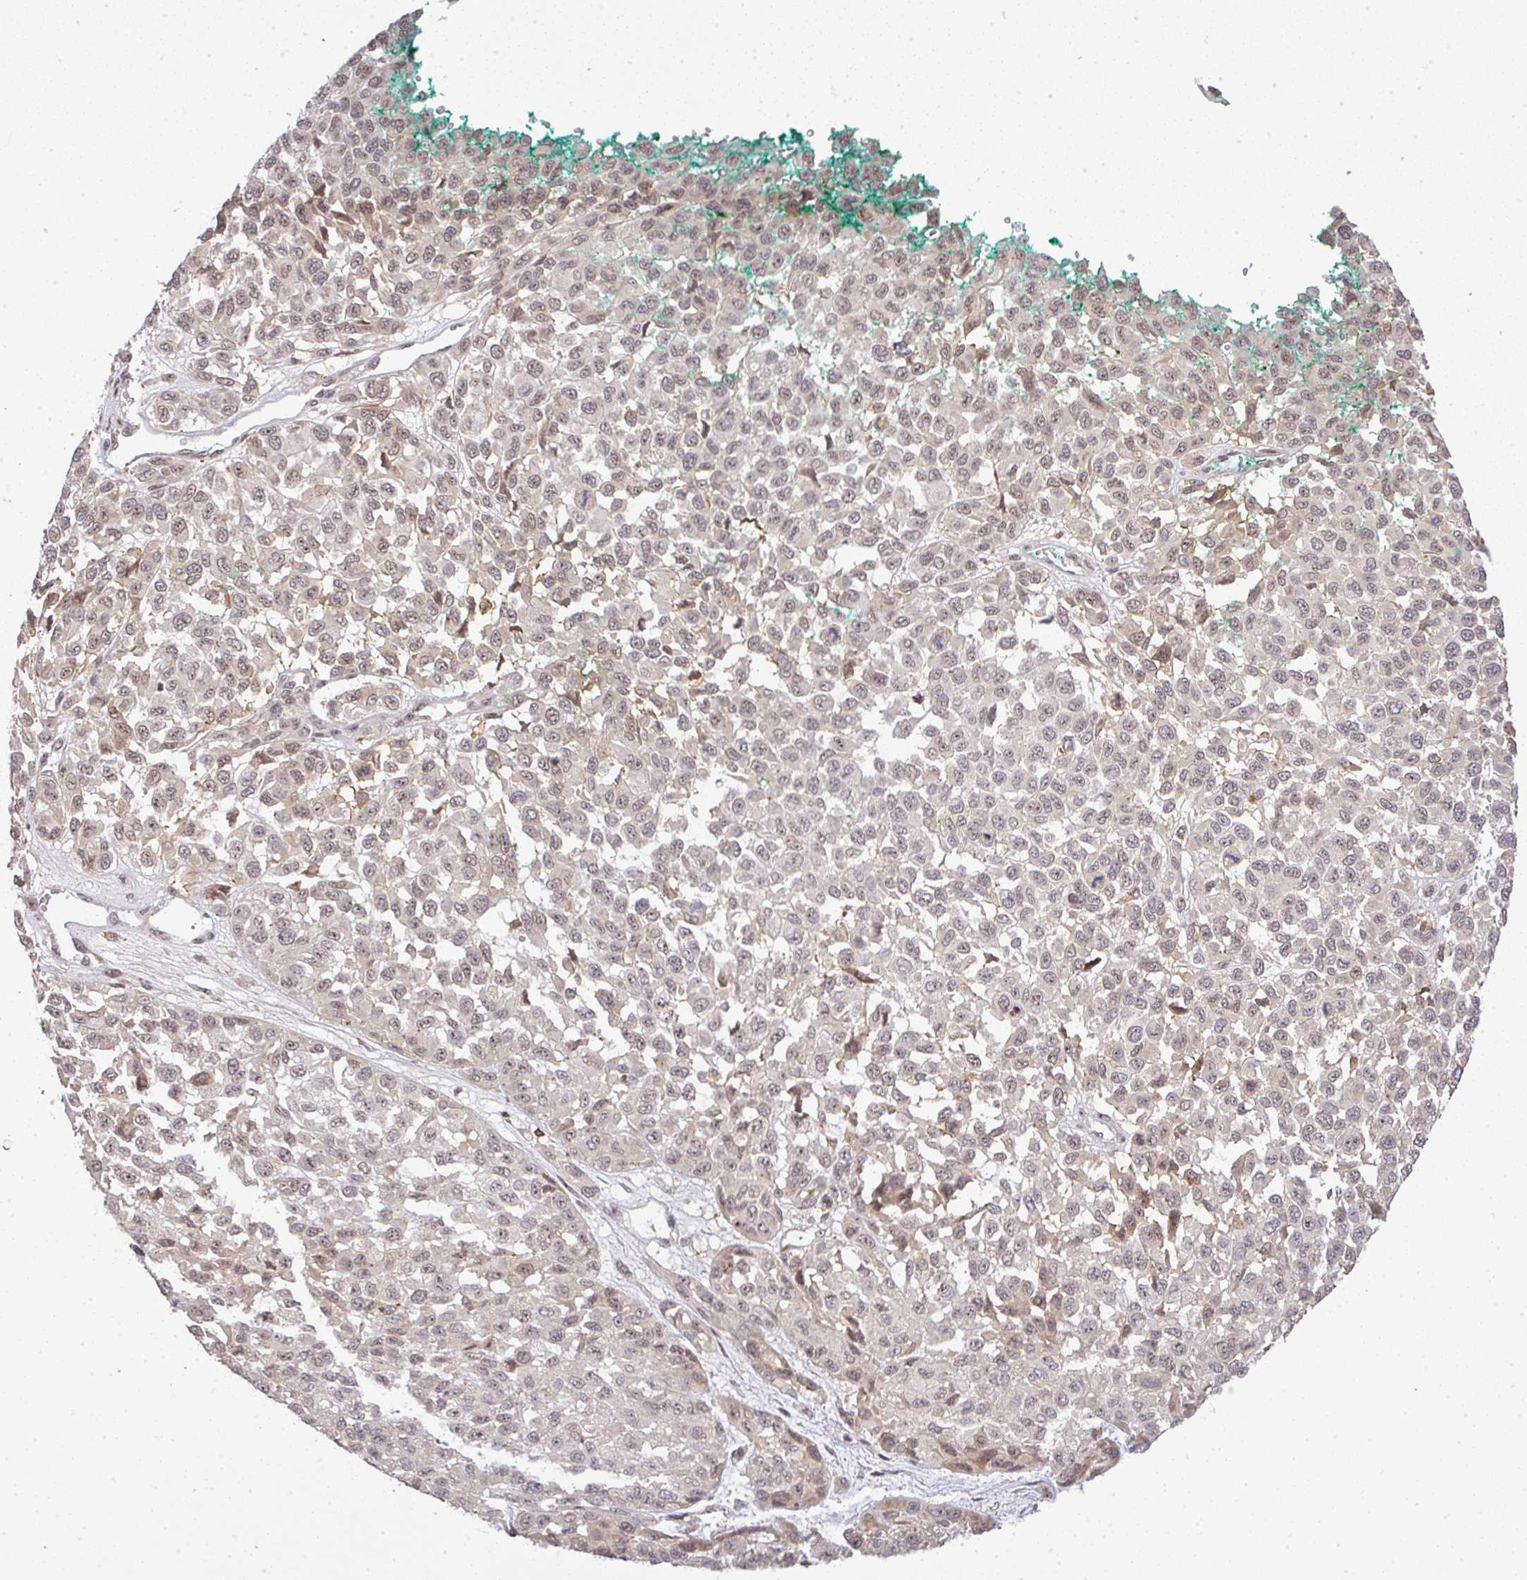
{"staining": {"intensity": "weak", "quantity": ">75%", "location": "nuclear"}, "tissue": "melanoma", "cell_type": "Tumor cells", "image_type": "cancer", "snomed": [{"axis": "morphology", "description": "Malignant melanoma, NOS"}, {"axis": "topography", "description": "Skin"}], "caption": "A brown stain labels weak nuclear positivity of a protein in melanoma tumor cells.", "gene": "FAM153A", "patient": {"sex": "male", "age": 62}}